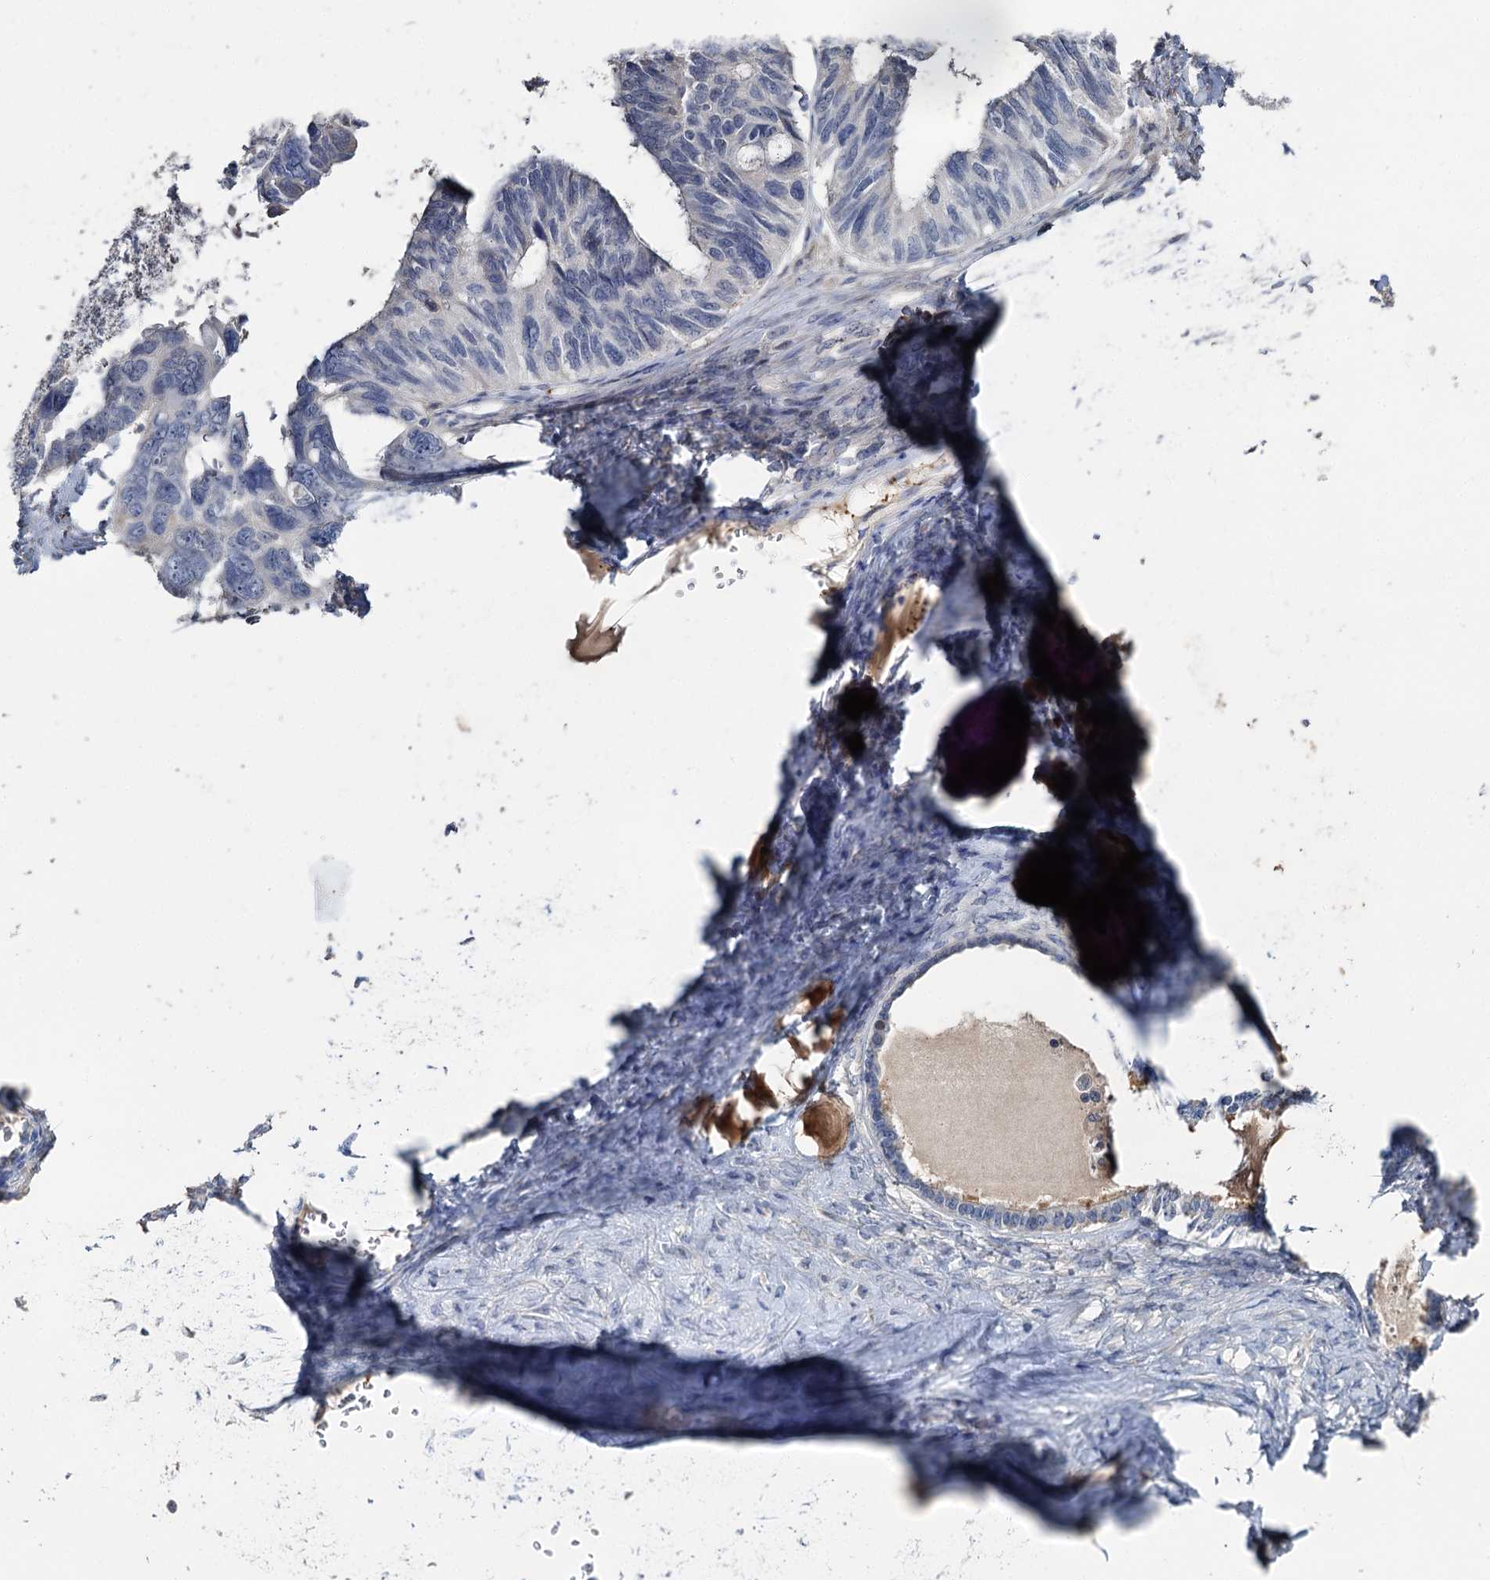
{"staining": {"intensity": "negative", "quantity": "none", "location": "none"}, "tissue": "ovarian cancer", "cell_type": "Tumor cells", "image_type": "cancer", "snomed": [{"axis": "morphology", "description": "Cystadenocarcinoma, serous, NOS"}, {"axis": "topography", "description": "Ovary"}], "caption": "IHC histopathology image of serous cystadenocarcinoma (ovarian) stained for a protein (brown), which reveals no positivity in tumor cells.", "gene": "DNAH6", "patient": {"sex": "female", "age": 79}}